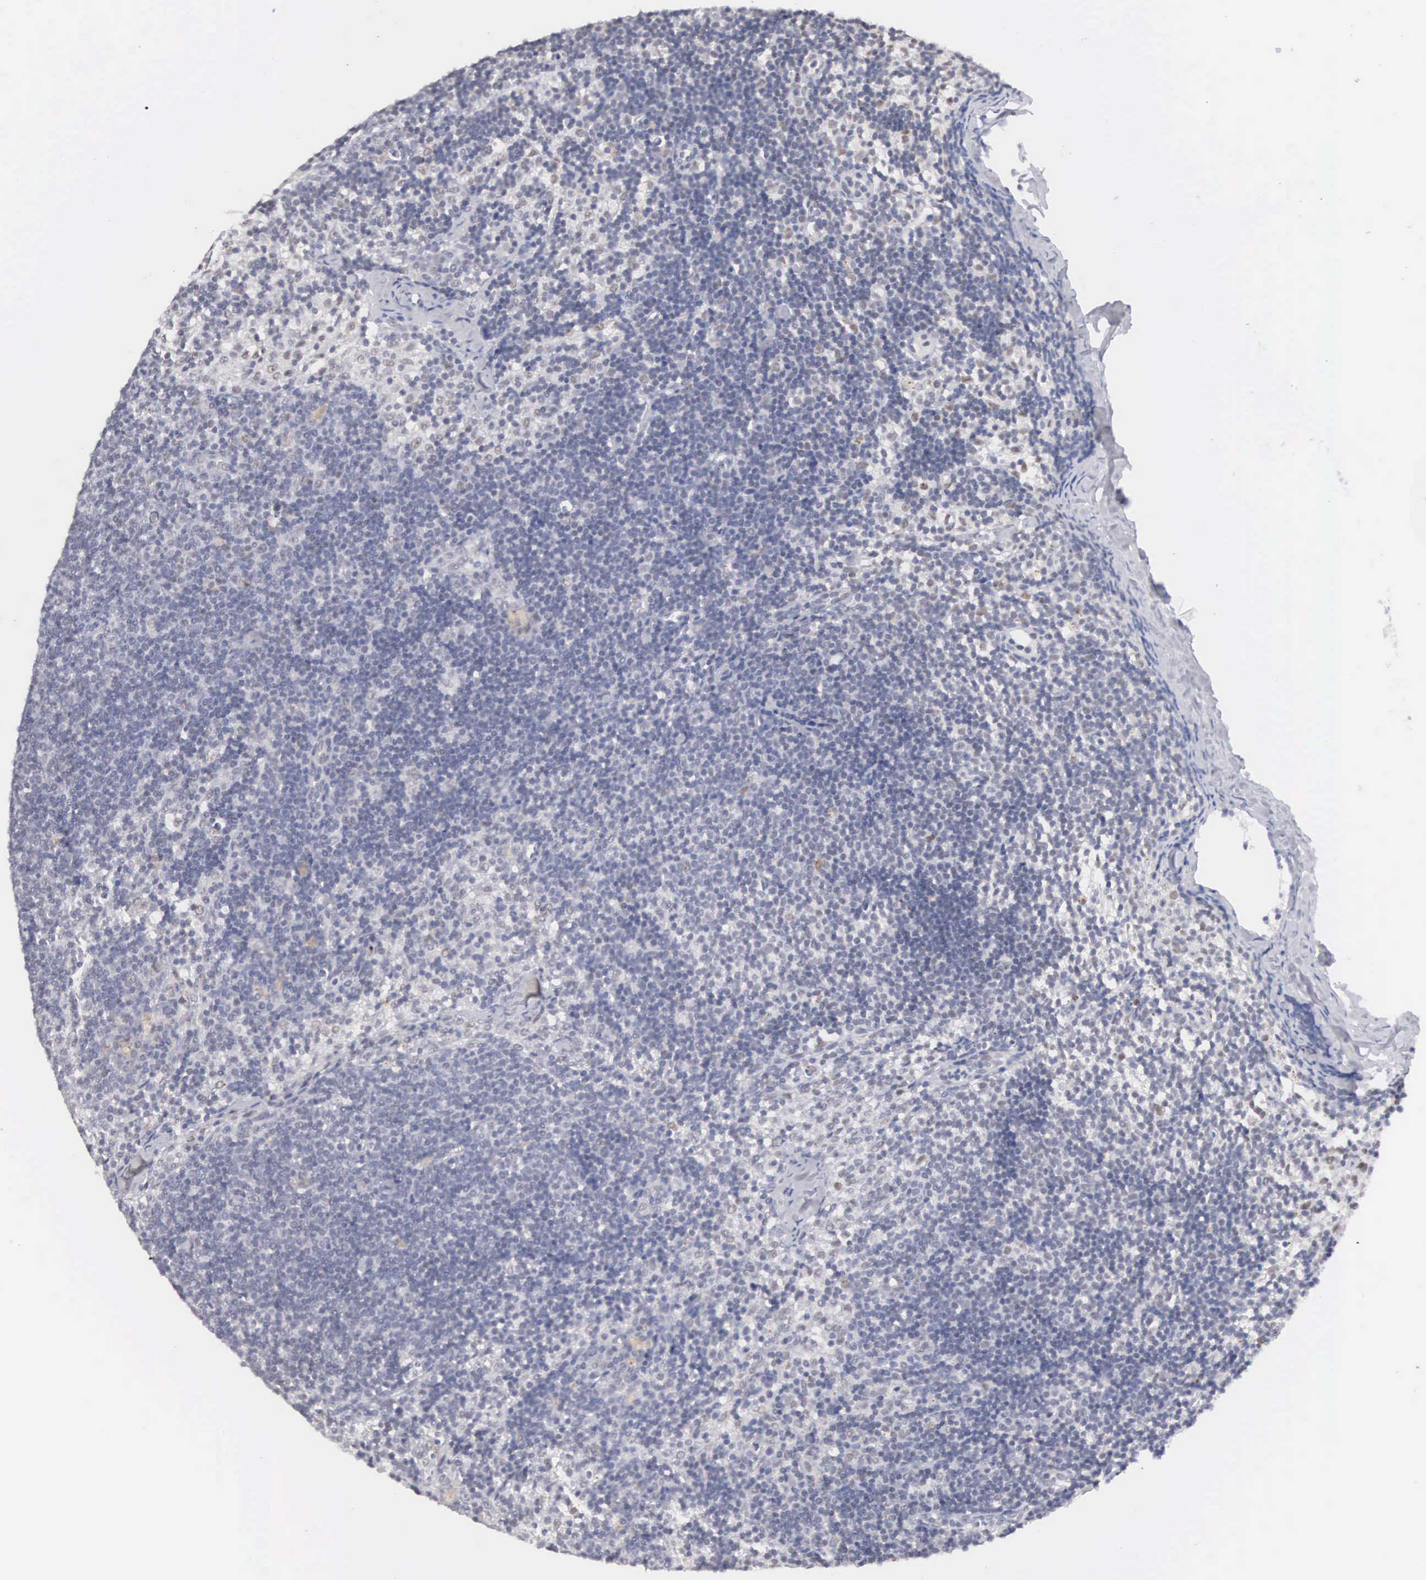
{"staining": {"intensity": "negative", "quantity": "none", "location": "none"}, "tissue": "lymph node", "cell_type": "Germinal center cells", "image_type": "normal", "snomed": [{"axis": "morphology", "description": "Normal tissue, NOS"}, {"axis": "topography", "description": "Lymph node"}], "caption": "The photomicrograph displays no staining of germinal center cells in unremarkable lymph node. (DAB (3,3'-diaminobenzidine) immunohistochemistry with hematoxylin counter stain).", "gene": "MNAT1", "patient": {"sex": "female", "age": 35}}